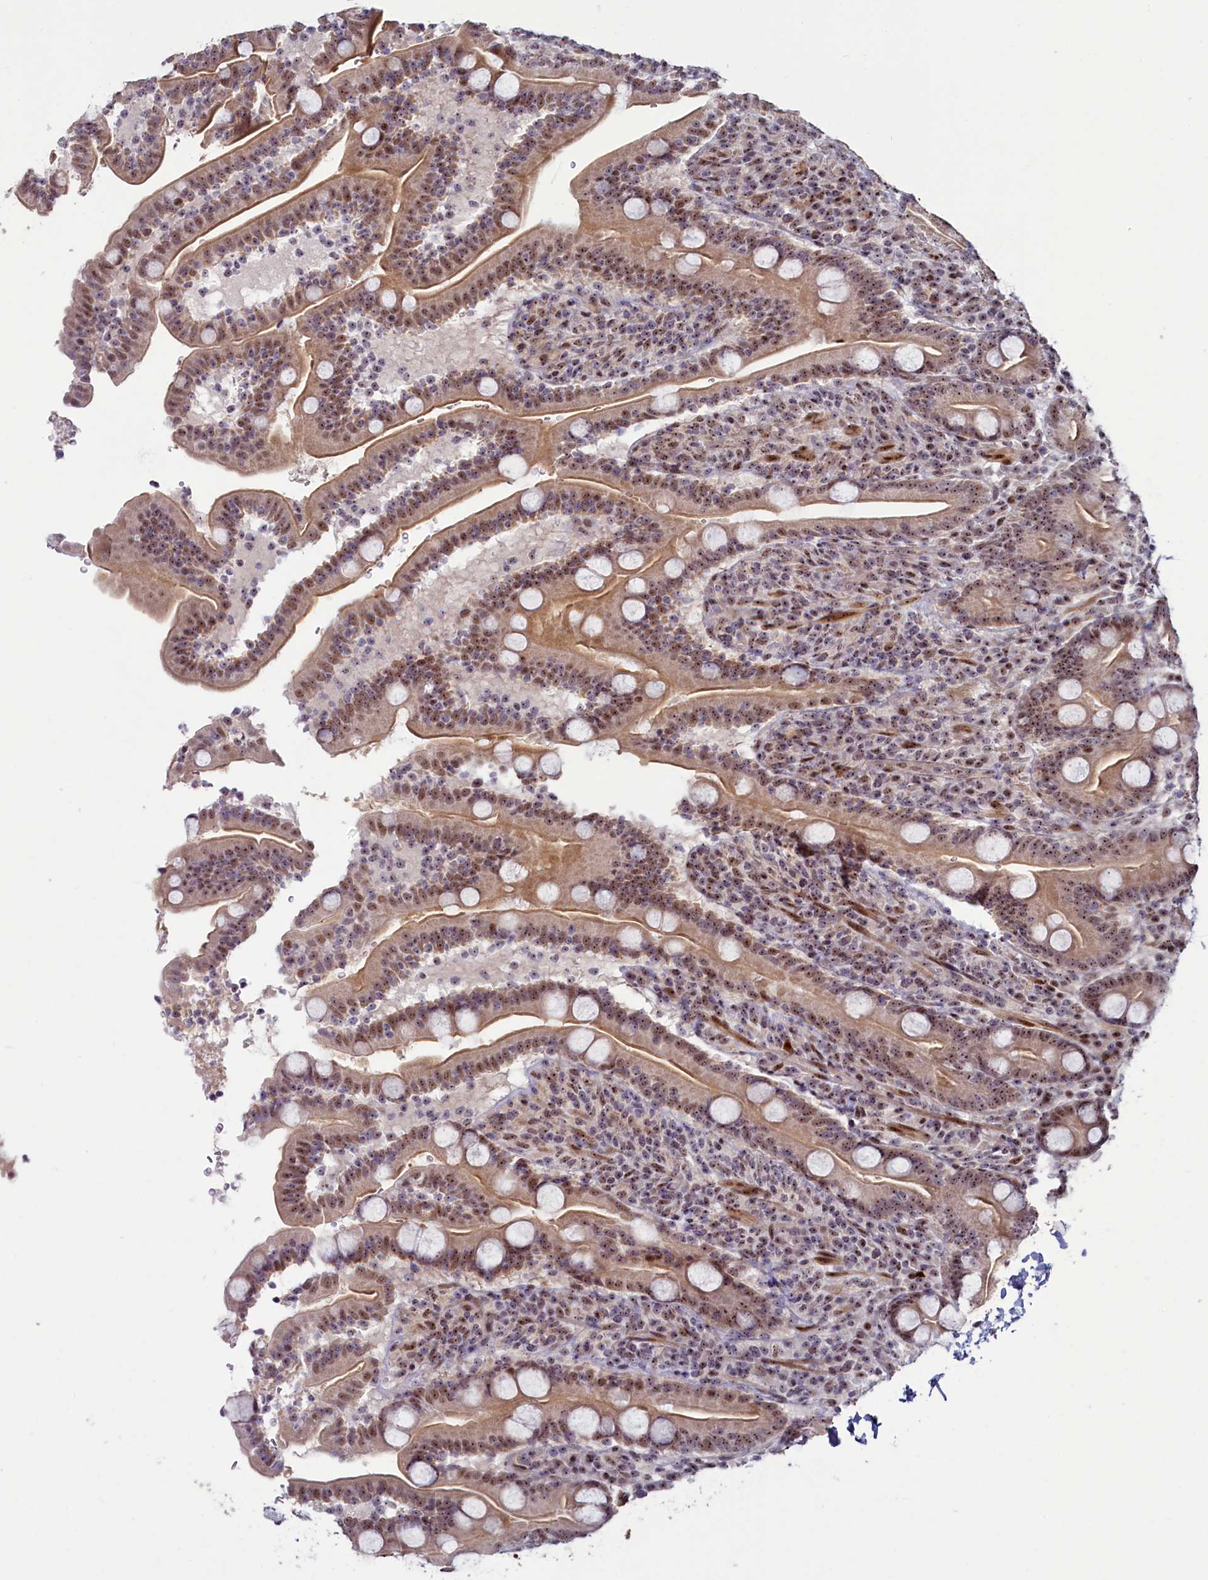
{"staining": {"intensity": "moderate", "quantity": ">75%", "location": "cytoplasmic/membranous,nuclear"}, "tissue": "duodenum", "cell_type": "Glandular cells", "image_type": "normal", "snomed": [{"axis": "morphology", "description": "Normal tissue, NOS"}, {"axis": "topography", "description": "Duodenum"}], "caption": "Immunohistochemistry (DAB (3,3'-diaminobenzidine)) staining of normal duodenum exhibits moderate cytoplasmic/membranous,nuclear protein staining in about >75% of glandular cells.", "gene": "TCOF1", "patient": {"sex": "male", "age": 35}}